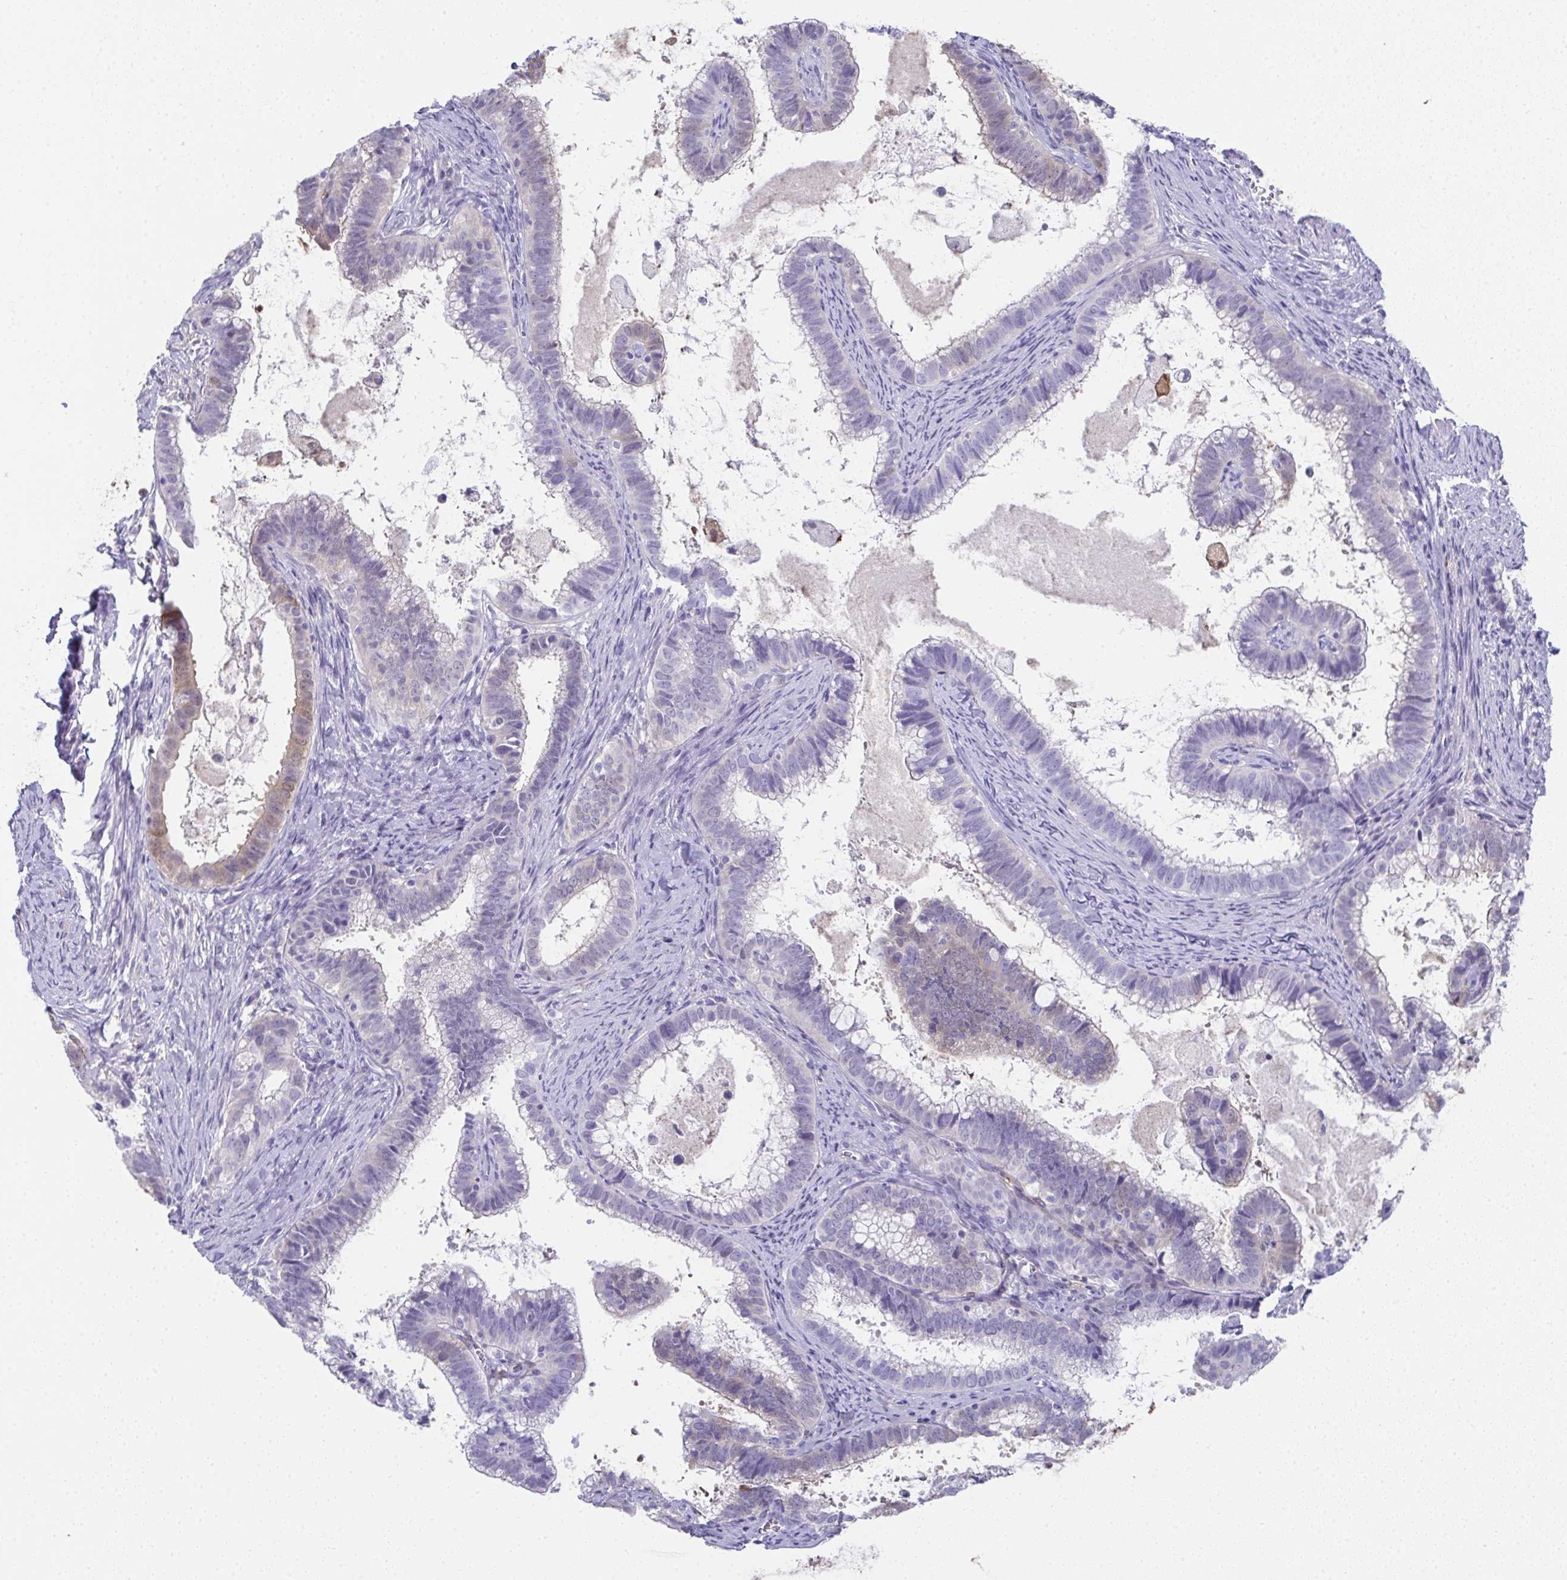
{"staining": {"intensity": "weak", "quantity": "<25%", "location": "cytoplasmic/membranous"}, "tissue": "cervical cancer", "cell_type": "Tumor cells", "image_type": "cancer", "snomed": [{"axis": "morphology", "description": "Adenocarcinoma, NOS"}, {"axis": "topography", "description": "Cervix"}], "caption": "DAB (3,3'-diaminobenzidine) immunohistochemical staining of human cervical cancer (adenocarcinoma) demonstrates no significant expression in tumor cells. The staining is performed using DAB brown chromogen with nuclei counter-stained in using hematoxylin.", "gene": "RBP1", "patient": {"sex": "female", "age": 61}}